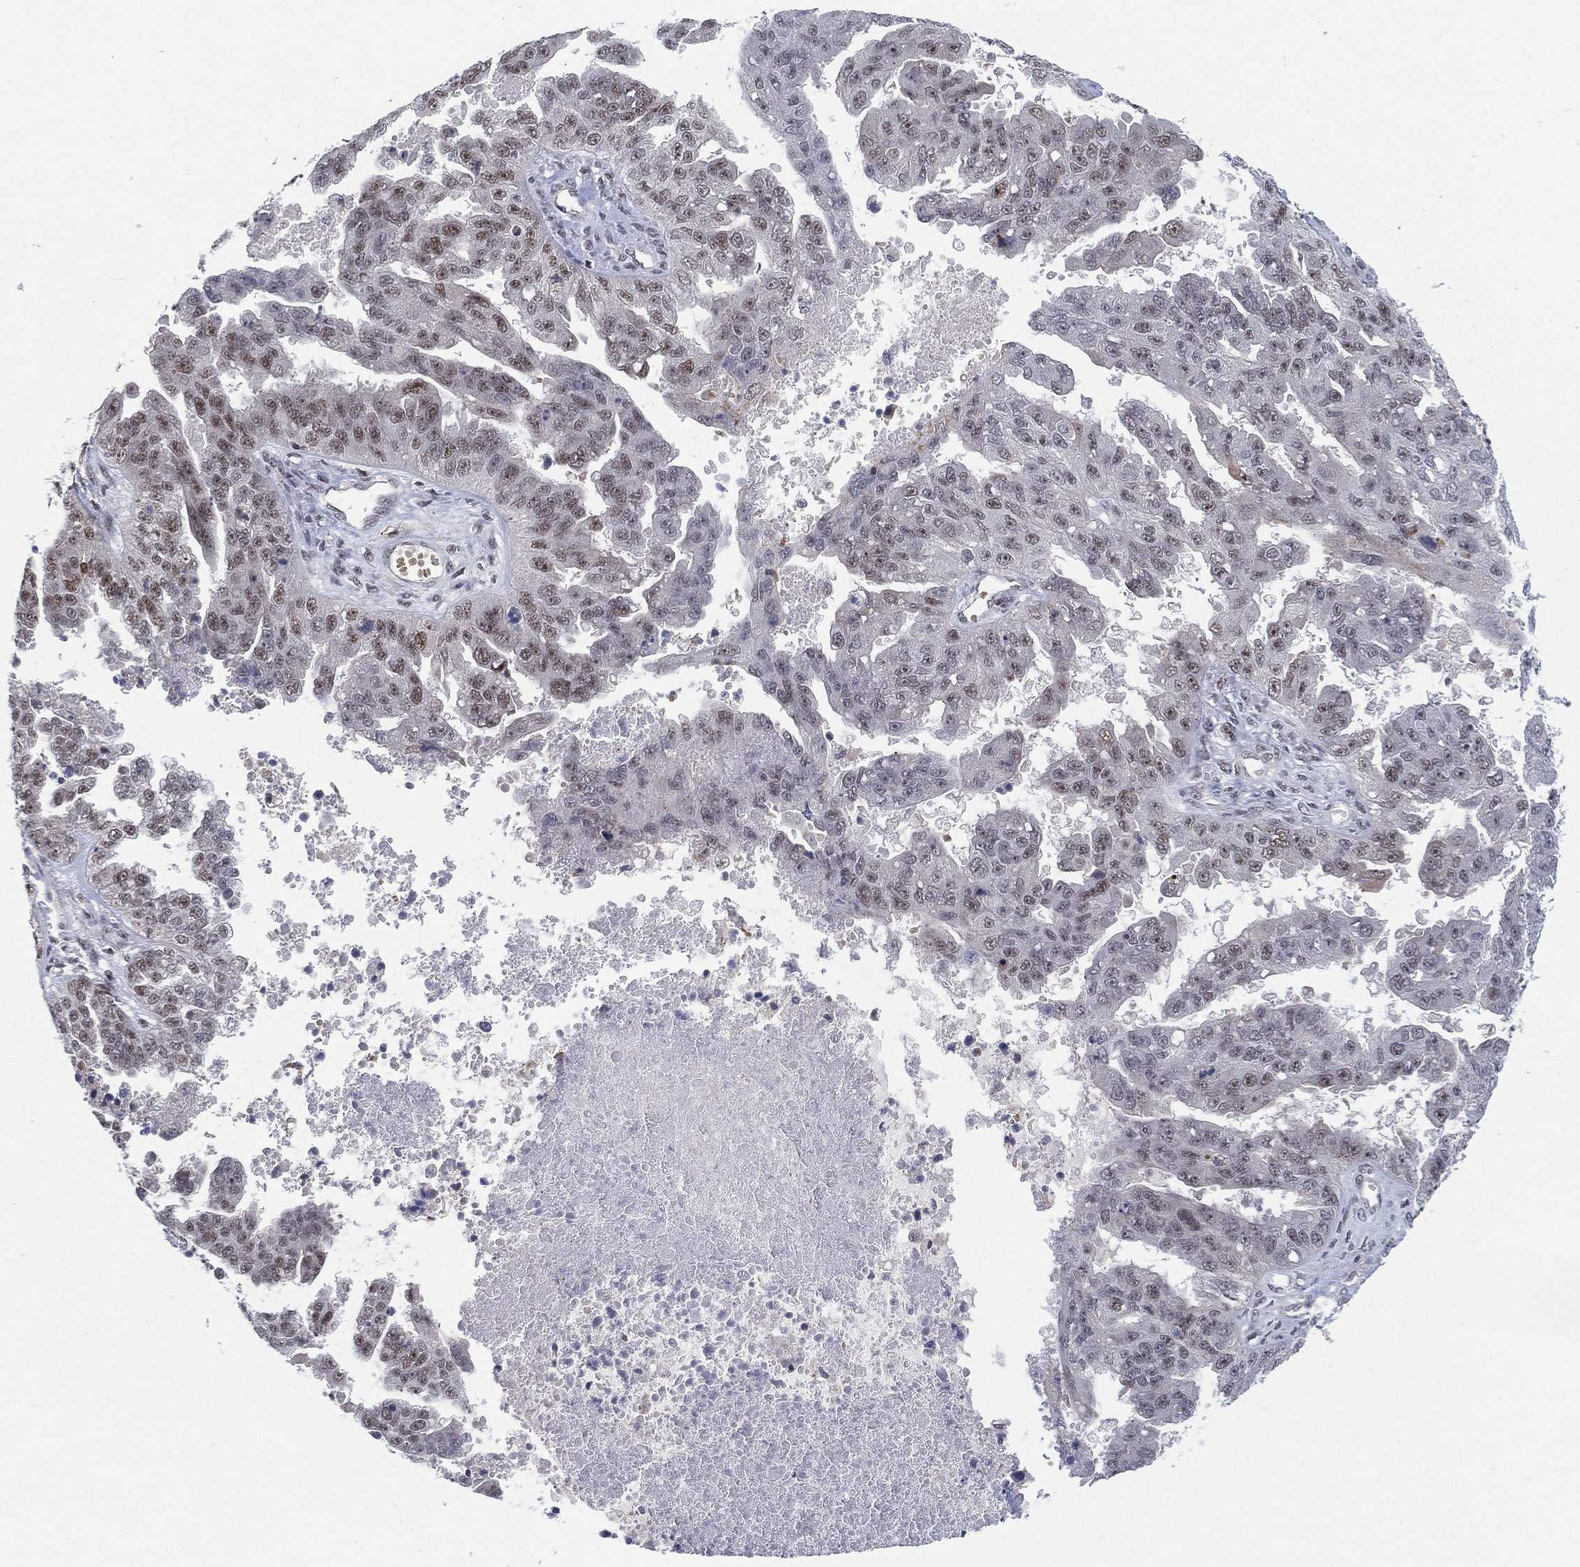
{"staining": {"intensity": "weak", "quantity": "<25%", "location": "nuclear"}, "tissue": "ovarian cancer", "cell_type": "Tumor cells", "image_type": "cancer", "snomed": [{"axis": "morphology", "description": "Cystadenocarcinoma, serous, NOS"}, {"axis": "topography", "description": "Ovary"}], "caption": "Immunohistochemical staining of ovarian cancer (serous cystadenocarcinoma) shows no significant positivity in tumor cells.", "gene": "DGCR8", "patient": {"sex": "female", "age": 58}}